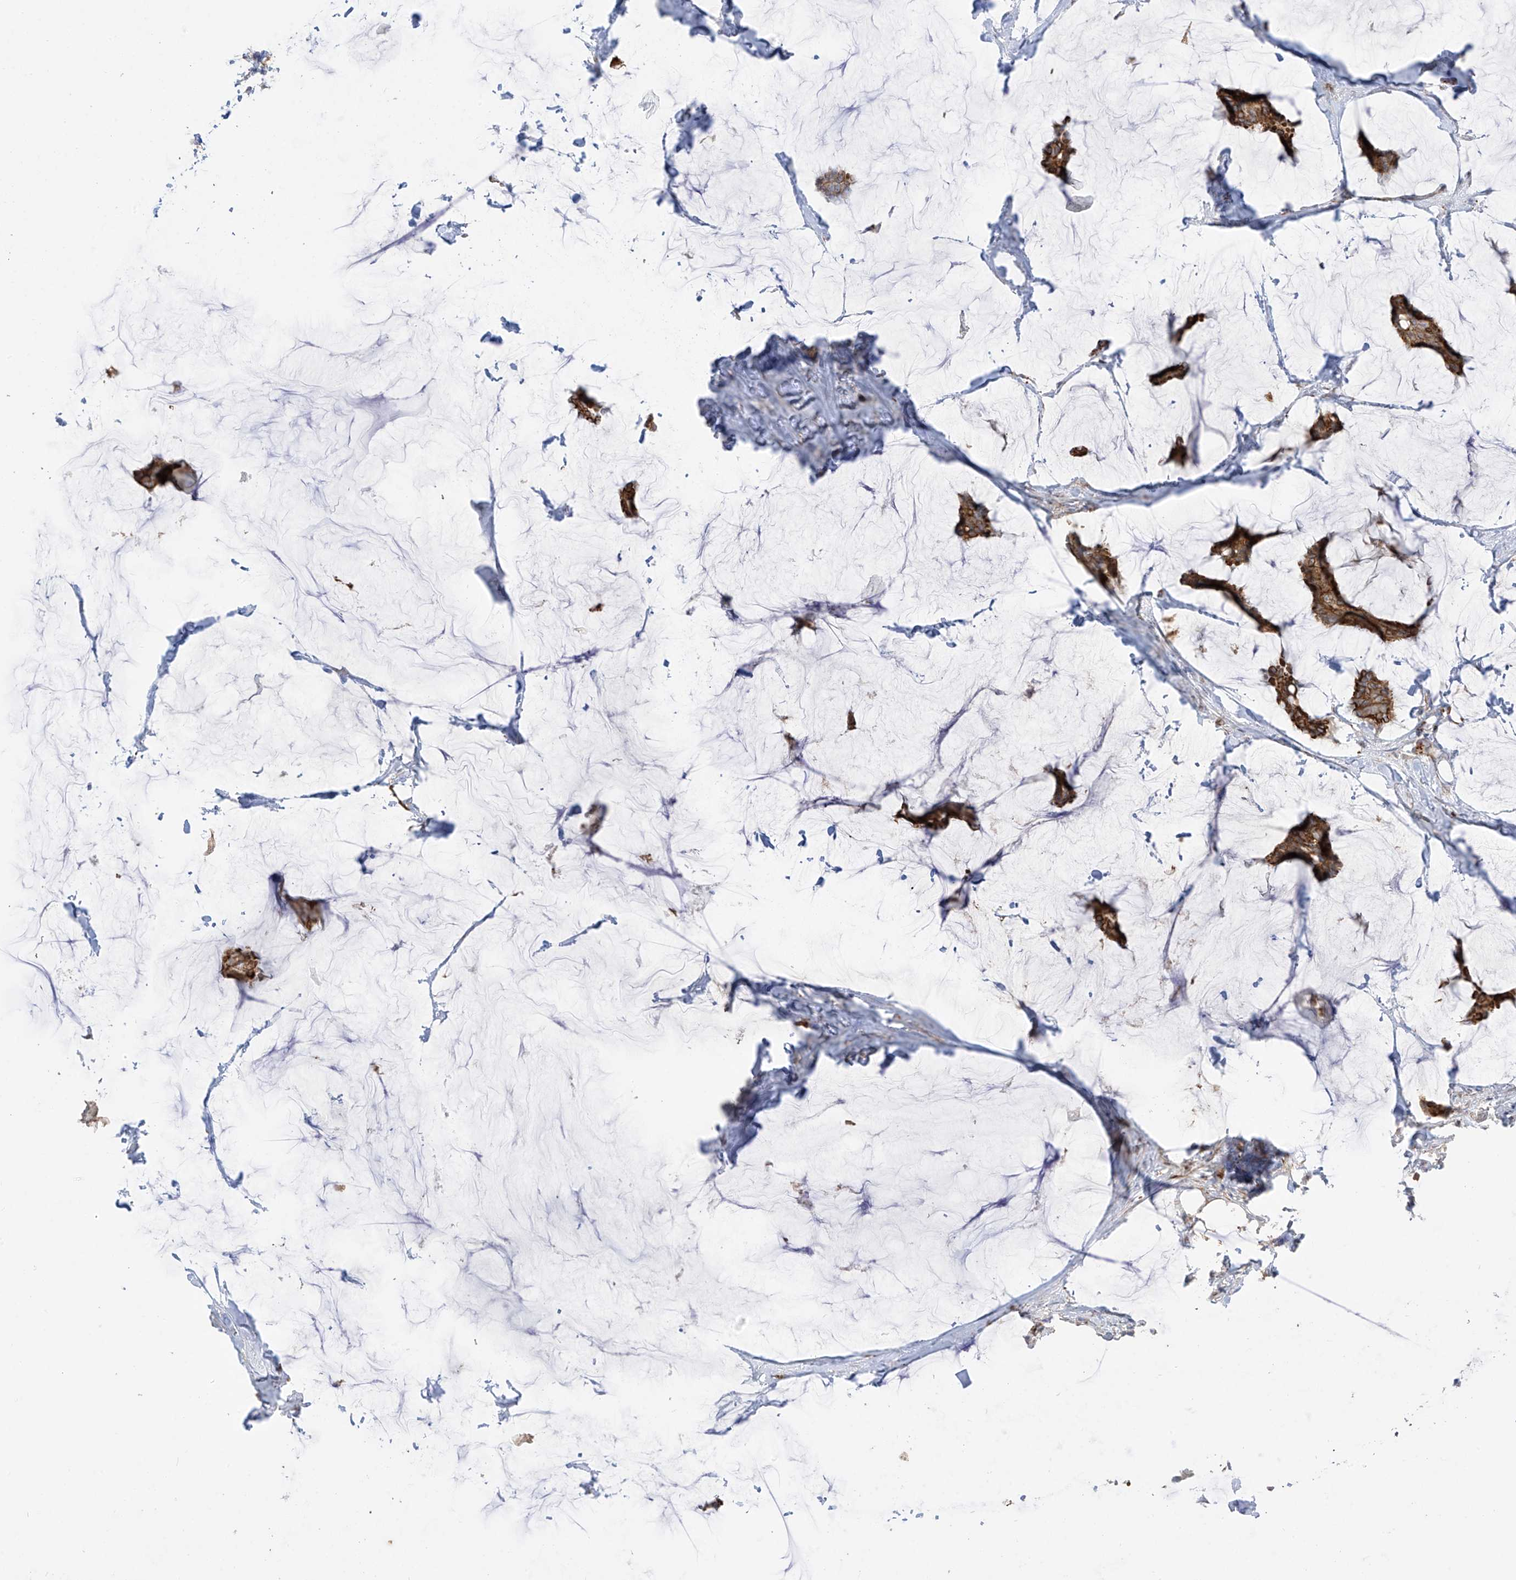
{"staining": {"intensity": "moderate", "quantity": ">75%", "location": "cytoplasmic/membranous"}, "tissue": "breast cancer", "cell_type": "Tumor cells", "image_type": "cancer", "snomed": [{"axis": "morphology", "description": "Duct carcinoma"}, {"axis": "topography", "description": "Breast"}], "caption": "Moderate cytoplasmic/membranous staining is present in about >75% of tumor cells in breast cancer (intraductal carcinoma).", "gene": "DCDC2", "patient": {"sex": "female", "age": 93}}